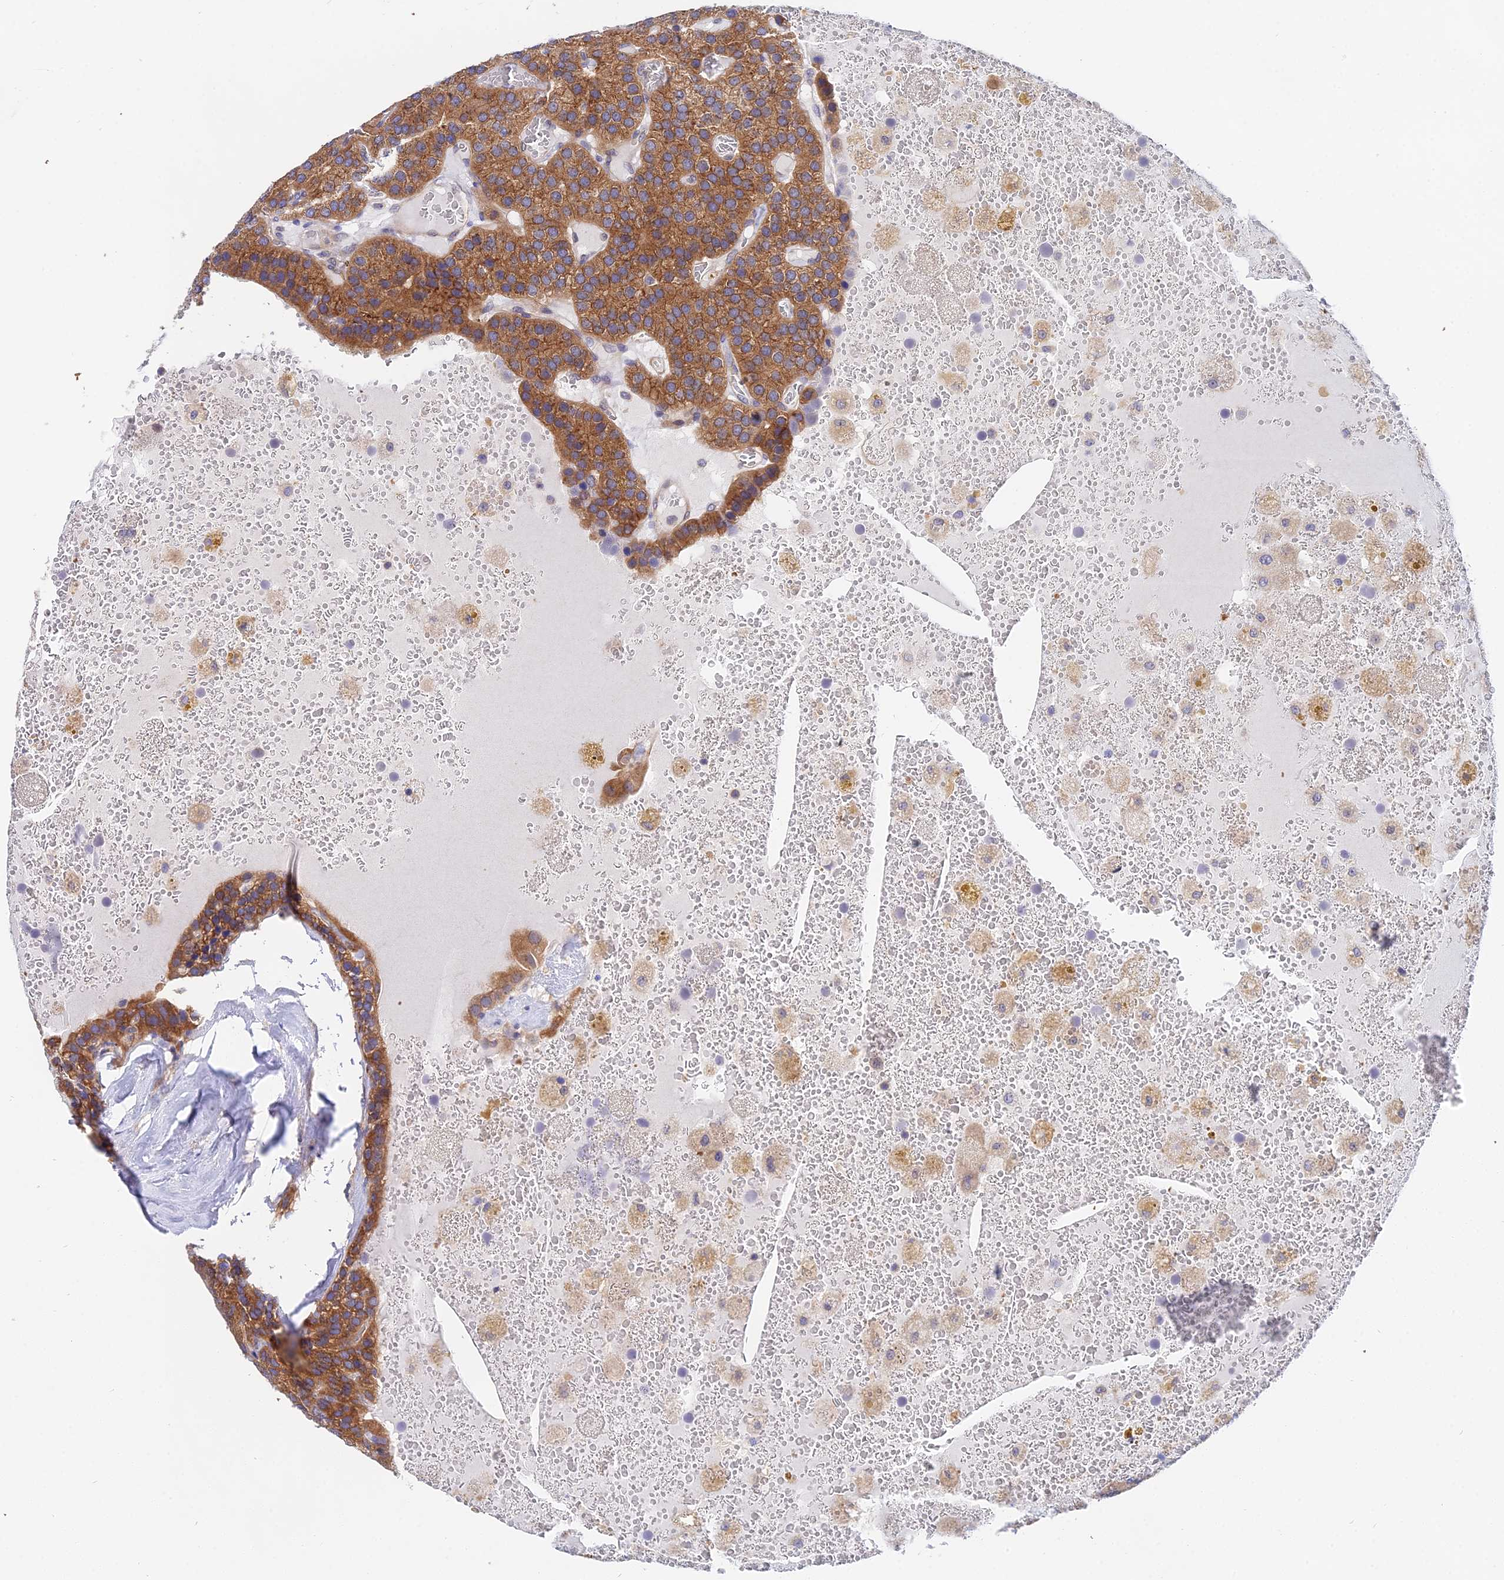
{"staining": {"intensity": "strong", "quantity": ">75%", "location": "cytoplasmic/membranous"}, "tissue": "parathyroid gland", "cell_type": "Glandular cells", "image_type": "normal", "snomed": [{"axis": "morphology", "description": "Normal tissue, NOS"}, {"axis": "morphology", "description": "Adenoma, NOS"}, {"axis": "topography", "description": "Parathyroid gland"}], "caption": "Protein staining of benign parathyroid gland reveals strong cytoplasmic/membranous positivity in about >75% of glandular cells. The protein of interest is shown in brown color, while the nuclei are stained blue.", "gene": "PPP2R2A", "patient": {"sex": "female", "age": 86}}